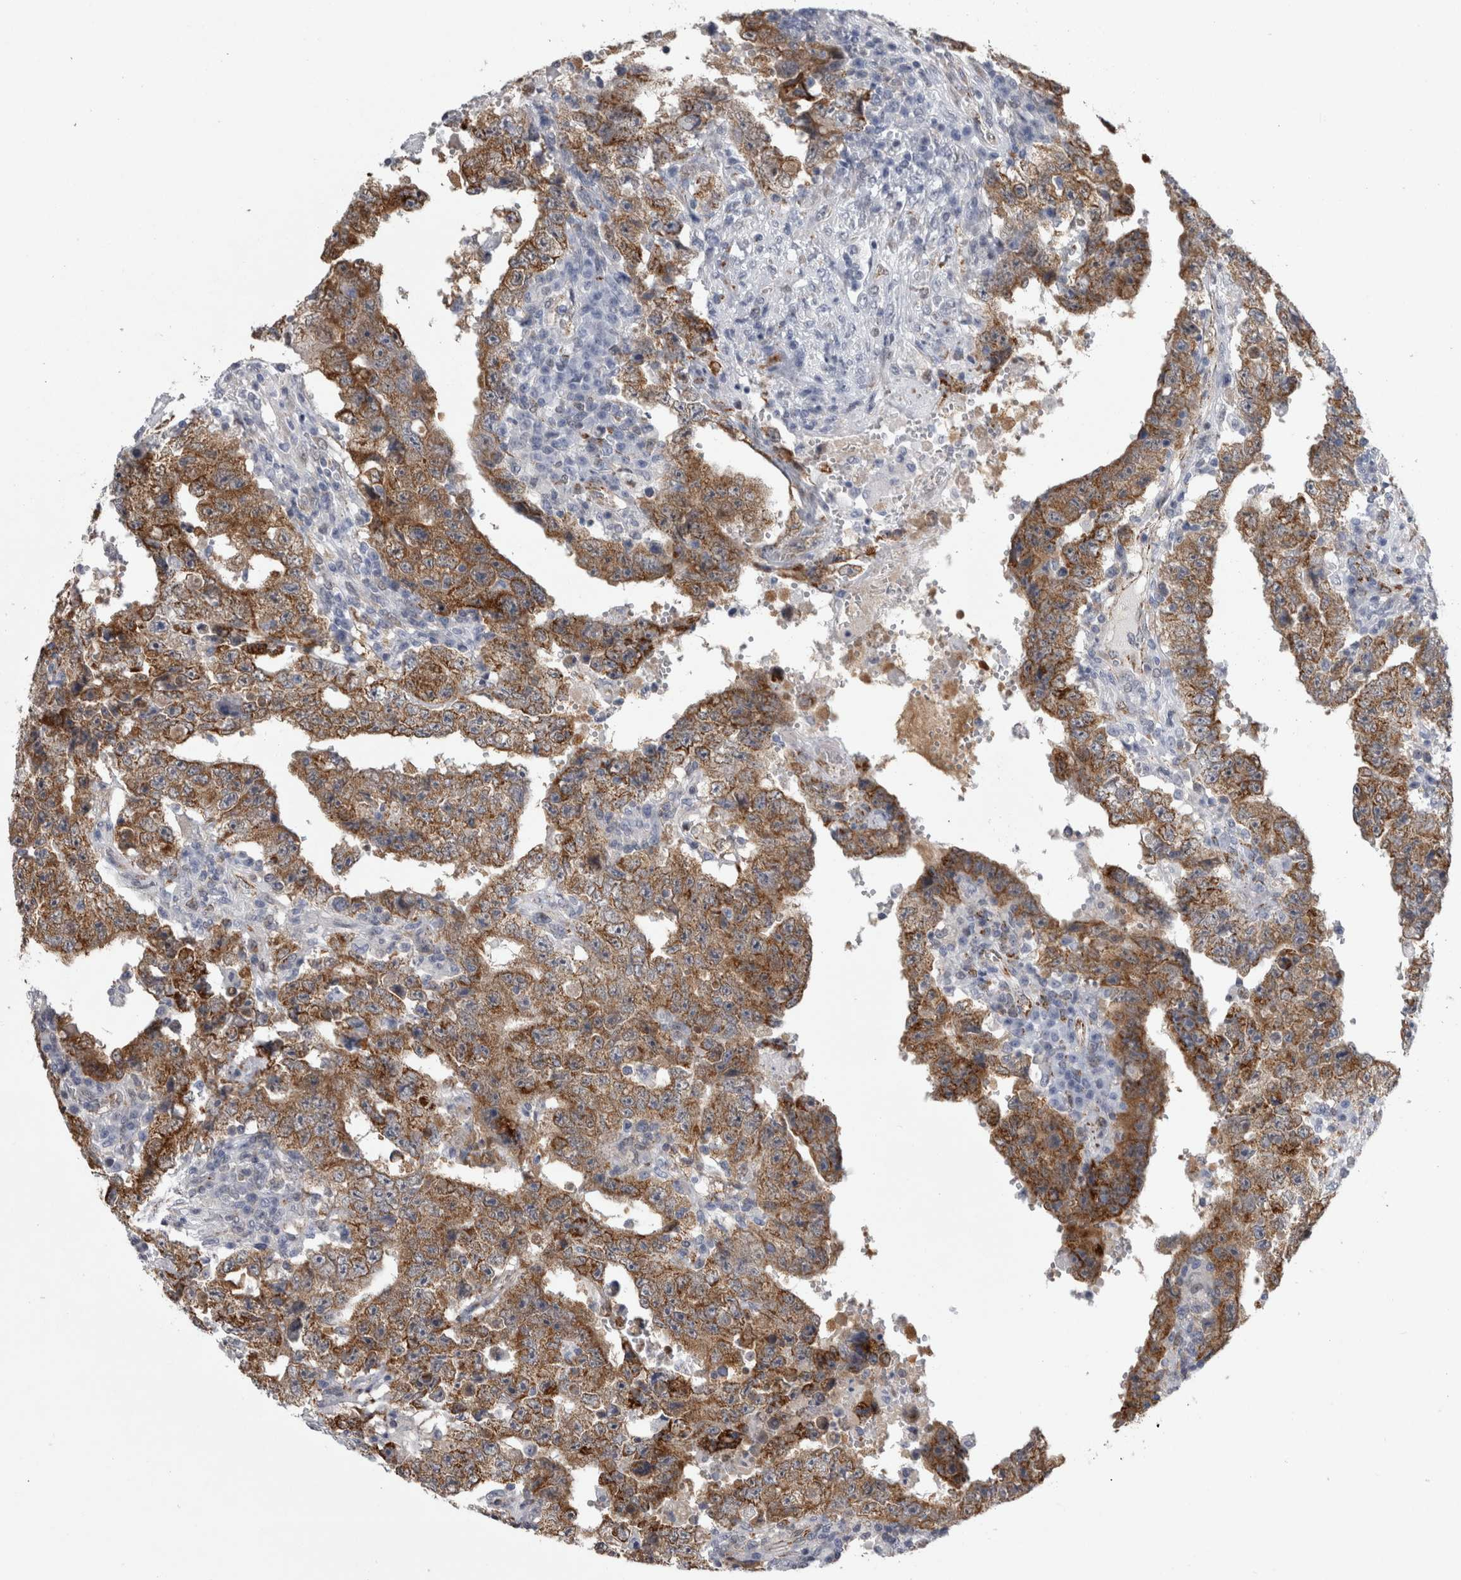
{"staining": {"intensity": "moderate", "quantity": ">75%", "location": "cytoplasmic/membranous"}, "tissue": "testis cancer", "cell_type": "Tumor cells", "image_type": "cancer", "snomed": [{"axis": "morphology", "description": "Carcinoma, Embryonal, NOS"}, {"axis": "topography", "description": "Testis"}], "caption": "This is an image of IHC staining of testis cancer (embryonal carcinoma), which shows moderate expression in the cytoplasmic/membranous of tumor cells.", "gene": "ACOT7", "patient": {"sex": "male", "age": 26}}